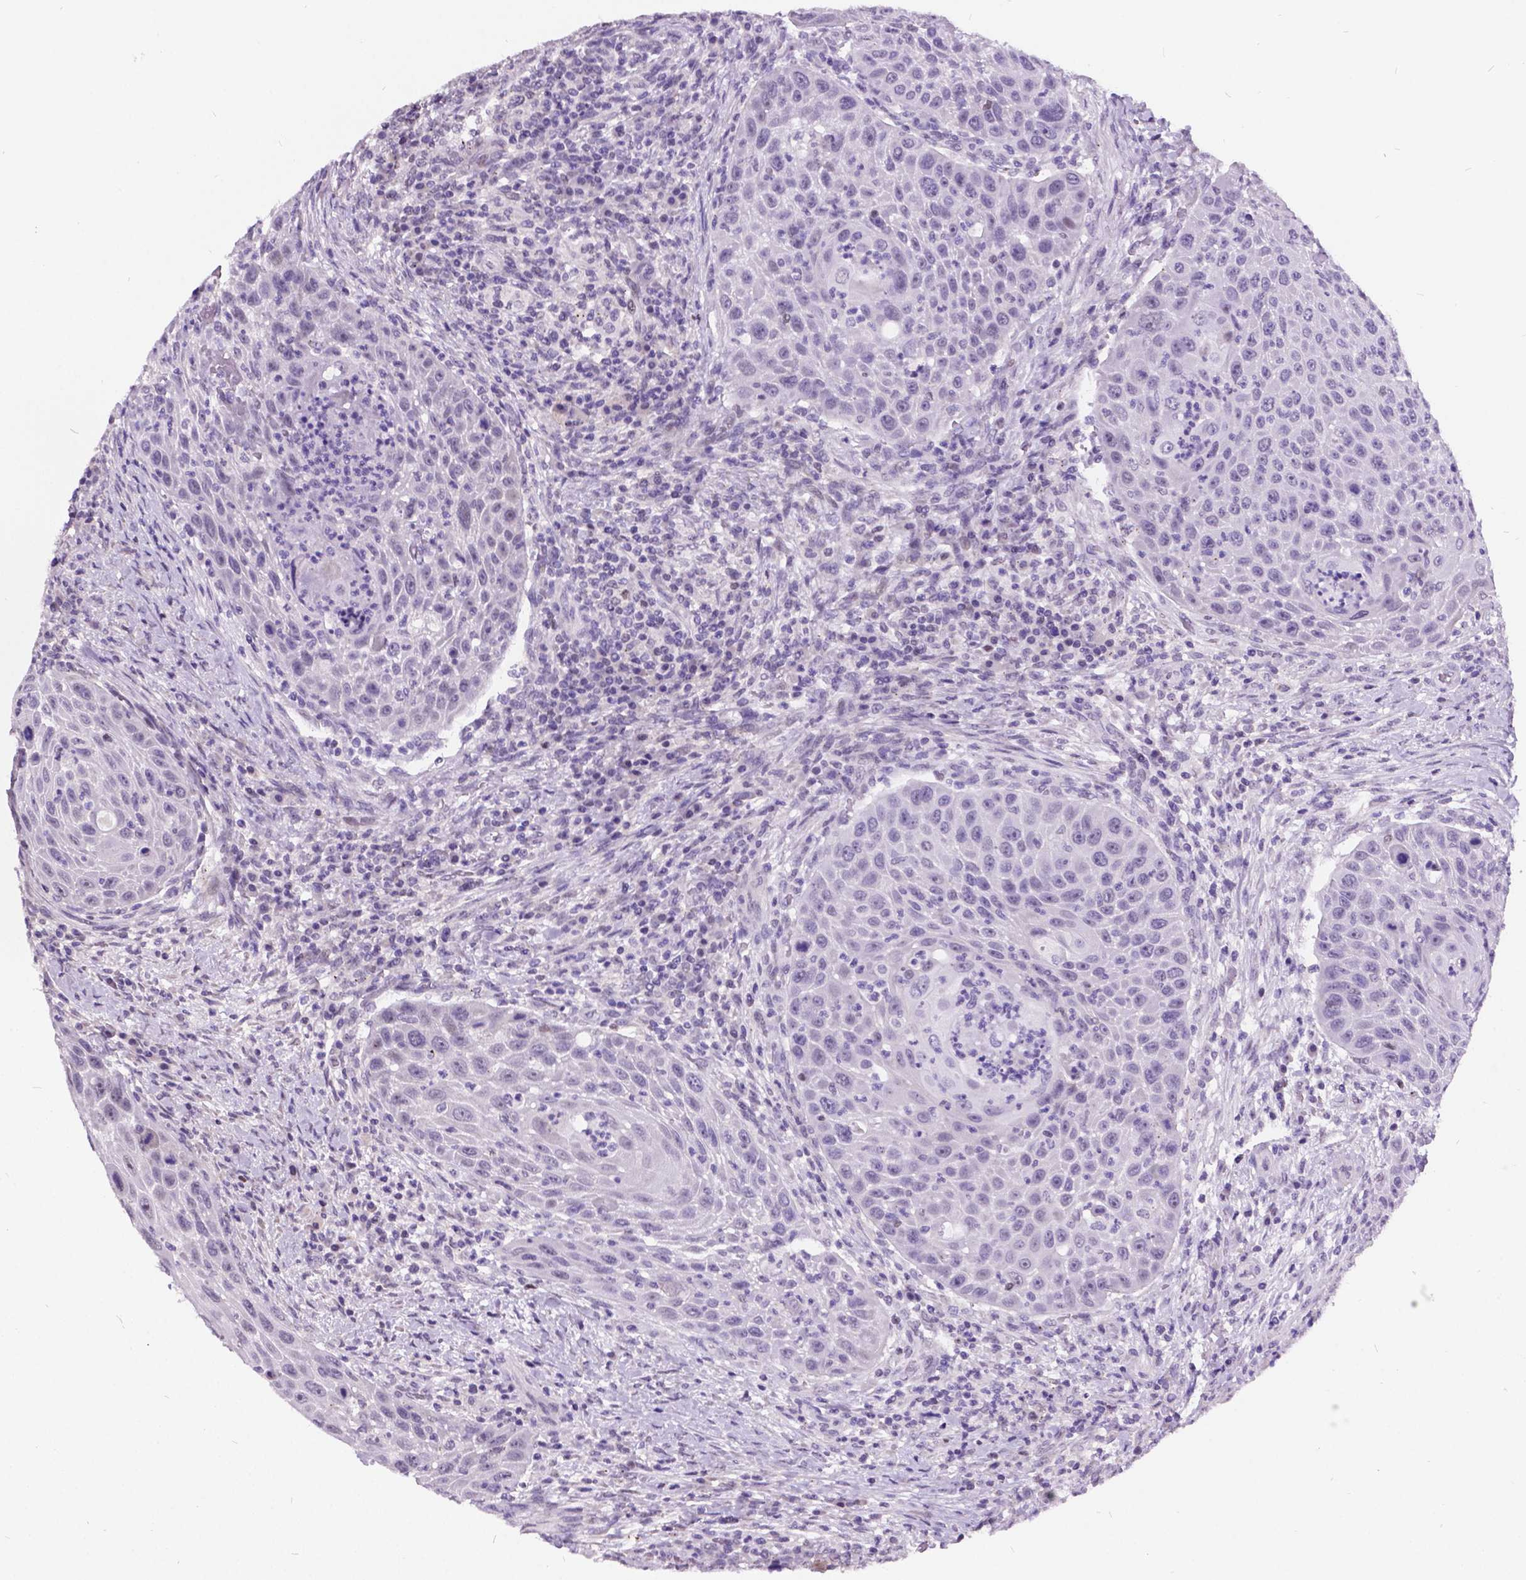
{"staining": {"intensity": "negative", "quantity": "none", "location": "none"}, "tissue": "head and neck cancer", "cell_type": "Tumor cells", "image_type": "cancer", "snomed": [{"axis": "morphology", "description": "Squamous cell carcinoma, NOS"}, {"axis": "topography", "description": "Head-Neck"}], "caption": "This is an IHC micrograph of human squamous cell carcinoma (head and neck). There is no expression in tumor cells.", "gene": "DPF3", "patient": {"sex": "male", "age": 69}}